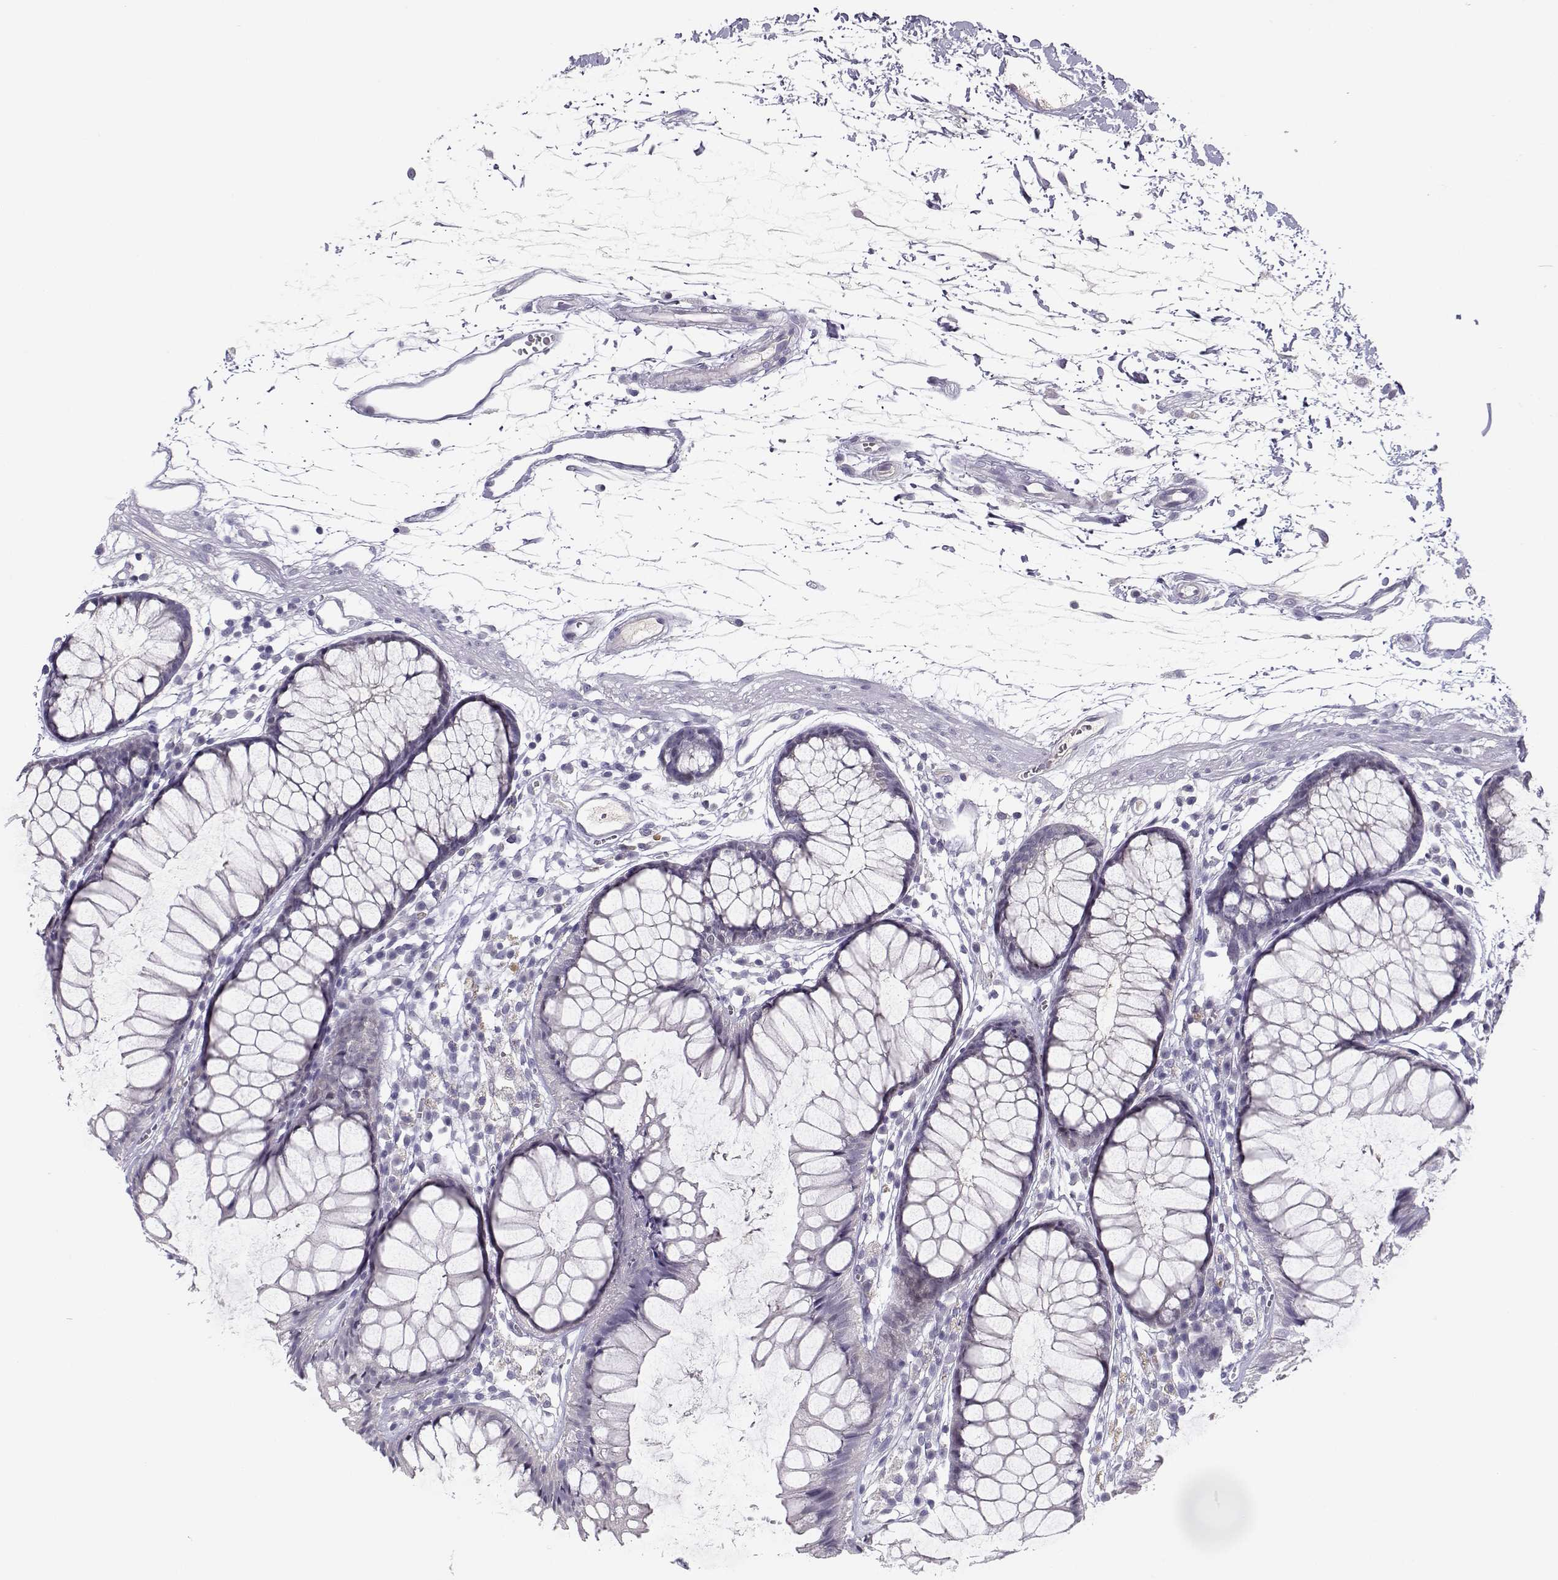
{"staining": {"intensity": "negative", "quantity": "none", "location": "none"}, "tissue": "colon", "cell_type": "Endothelial cells", "image_type": "normal", "snomed": [{"axis": "morphology", "description": "Normal tissue, NOS"}, {"axis": "morphology", "description": "Adenocarcinoma, NOS"}, {"axis": "topography", "description": "Colon"}], "caption": "The image shows no significant expression in endothelial cells of colon.", "gene": "CFAP77", "patient": {"sex": "male", "age": 65}}